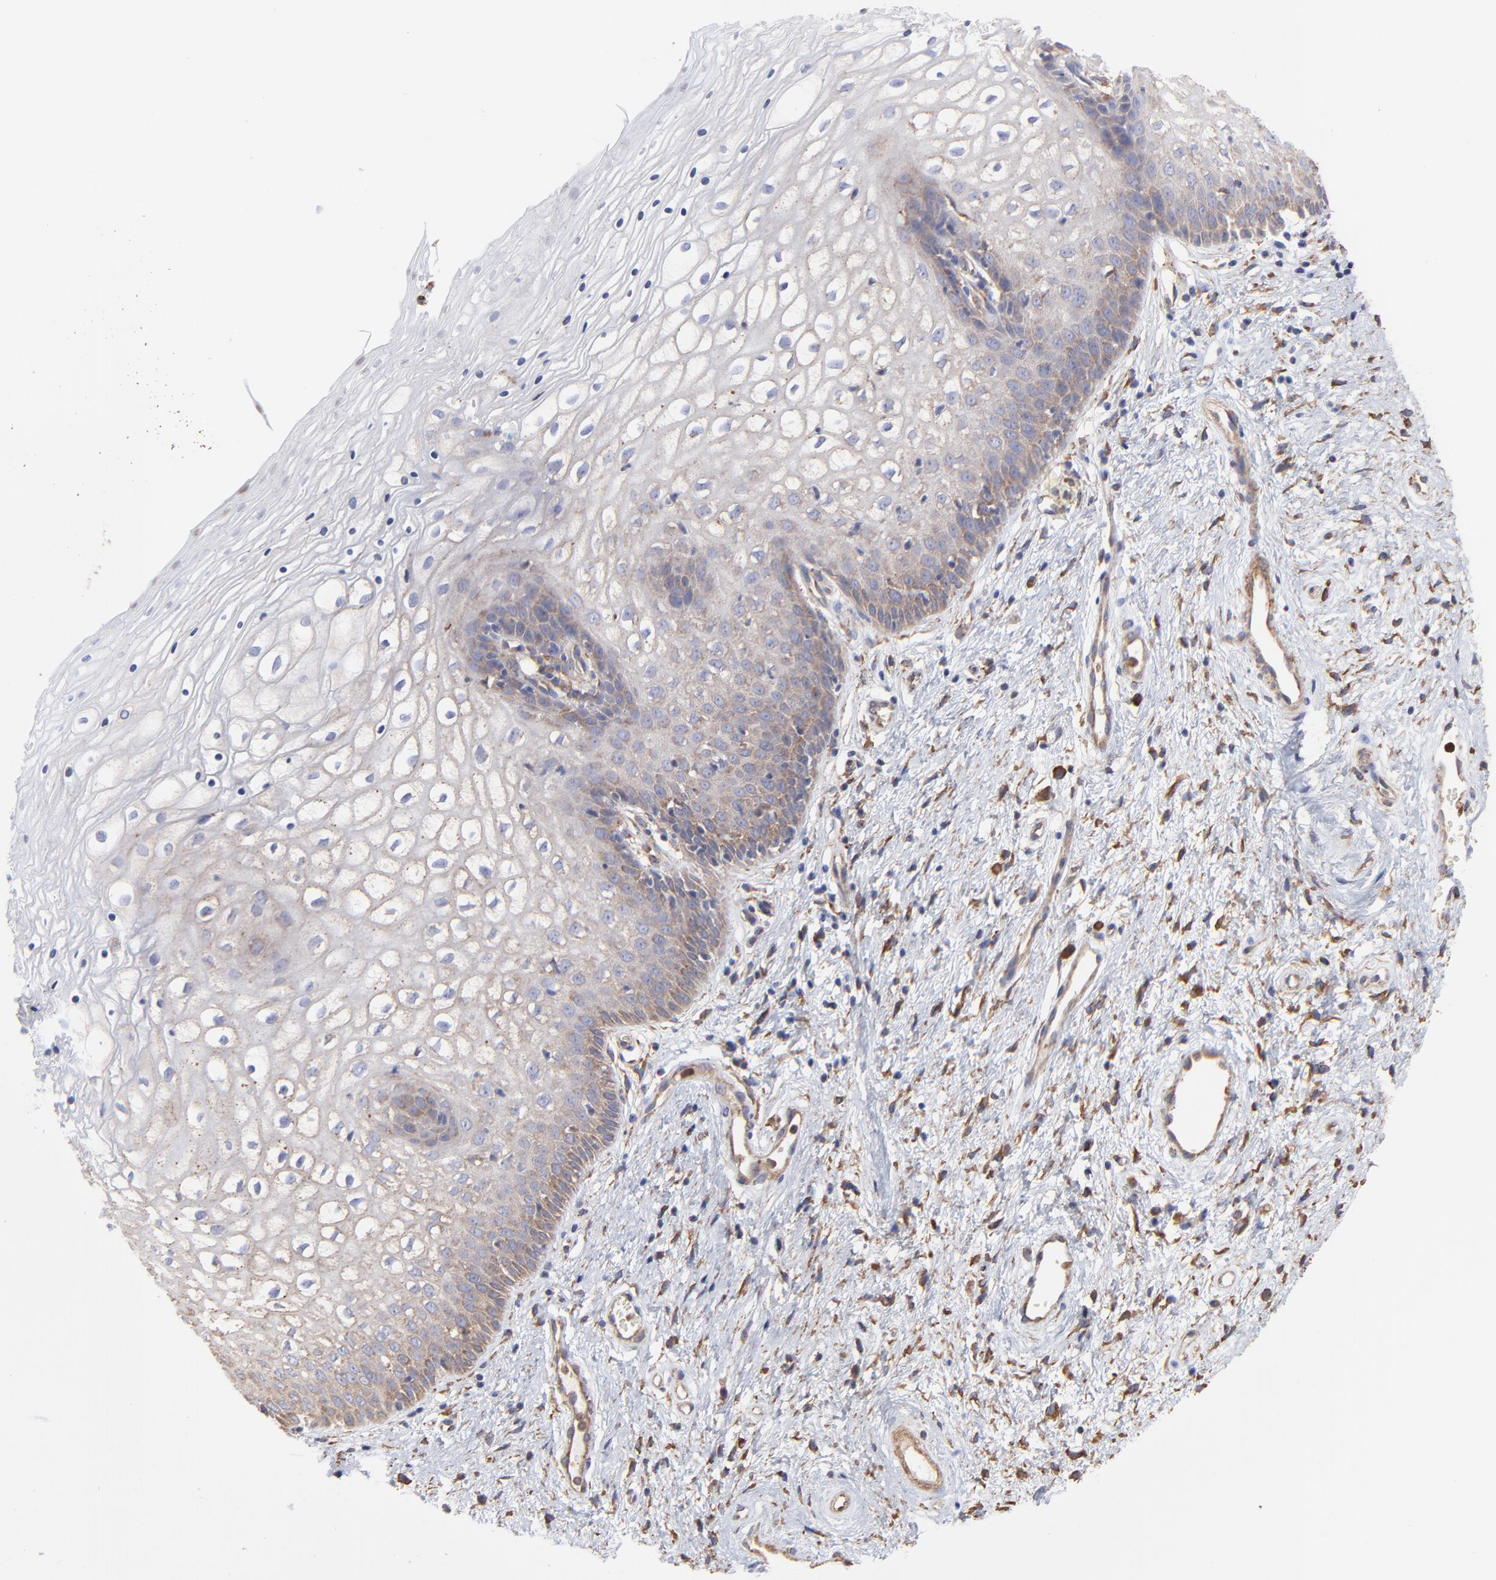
{"staining": {"intensity": "moderate", "quantity": "25%-75%", "location": "cytoplasmic/membranous"}, "tissue": "vagina", "cell_type": "Squamous epithelial cells", "image_type": "normal", "snomed": [{"axis": "morphology", "description": "Normal tissue, NOS"}, {"axis": "topography", "description": "Vagina"}], "caption": "Protein staining shows moderate cytoplasmic/membranous staining in about 25%-75% of squamous epithelial cells in normal vagina.", "gene": "PFKM", "patient": {"sex": "female", "age": 34}}